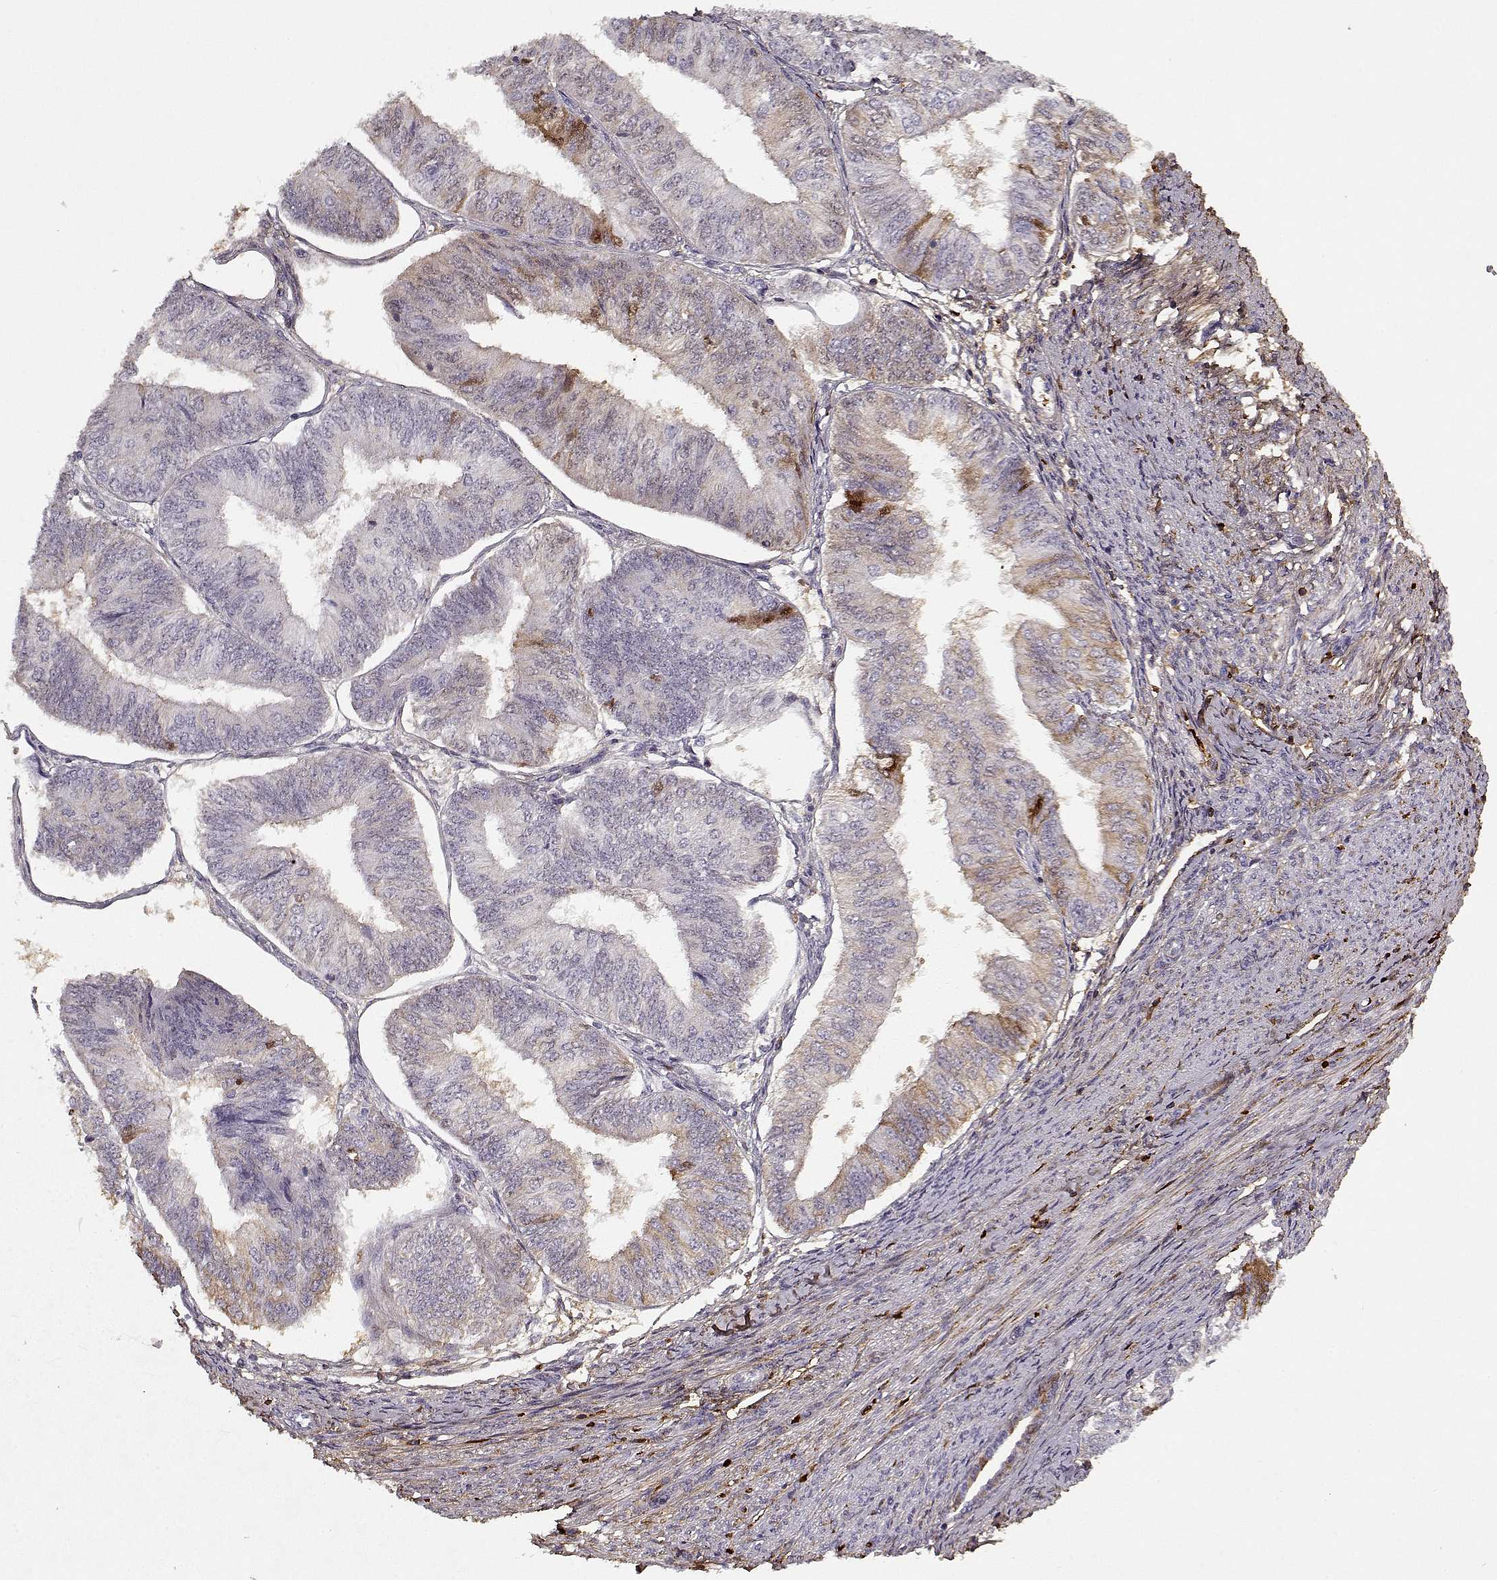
{"staining": {"intensity": "strong", "quantity": "<25%", "location": "cytoplasmic/membranous"}, "tissue": "endometrial cancer", "cell_type": "Tumor cells", "image_type": "cancer", "snomed": [{"axis": "morphology", "description": "Adenocarcinoma, NOS"}, {"axis": "topography", "description": "Endometrium"}], "caption": "Immunohistochemistry (IHC) of endometrial cancer (adenocarcinoma) exhibits medium levels of strong cytoplasmic/membranous staining in approximately <25% of tumor cells.", "gene": "LUM", "patient": {"sex": "female", "age": 58}}